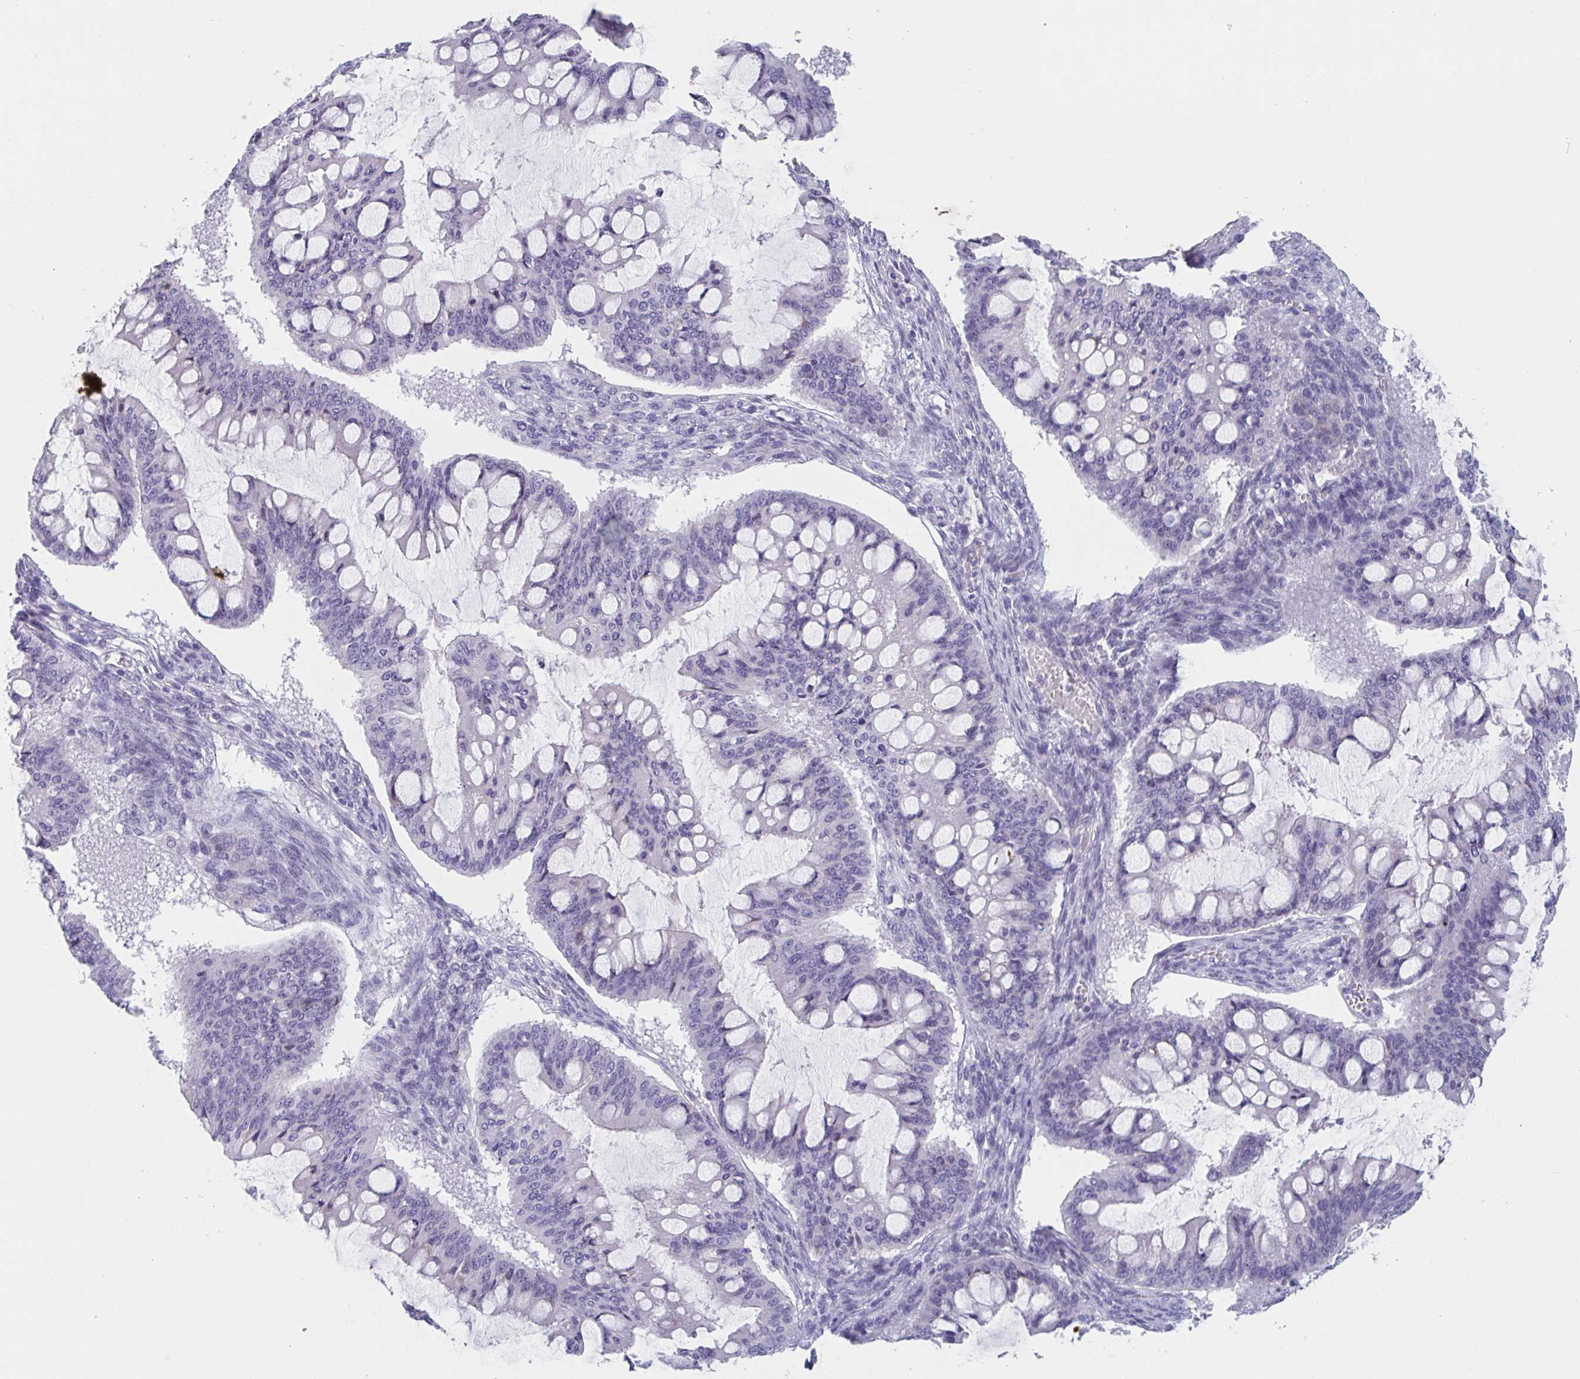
{"staining": {"intensity": "negative", "quantity": "none", "location": "none"}, "tissue": "ovarian cancer", "cell_type": "Tumor cells", "image_type": "cancer", "snomed": [{"axis": "morphology", "description": "Cystadenocarcinoma, mucinous, NOS"}, {"axis": "topography", "description": "Ovary"}], "caption": "A micrograph of ovarian cancer stained for a protein reveals no brown staining in tumor cells.", "gene": "HSD11B2", "patient": {"sex": "female", "age": 73}}